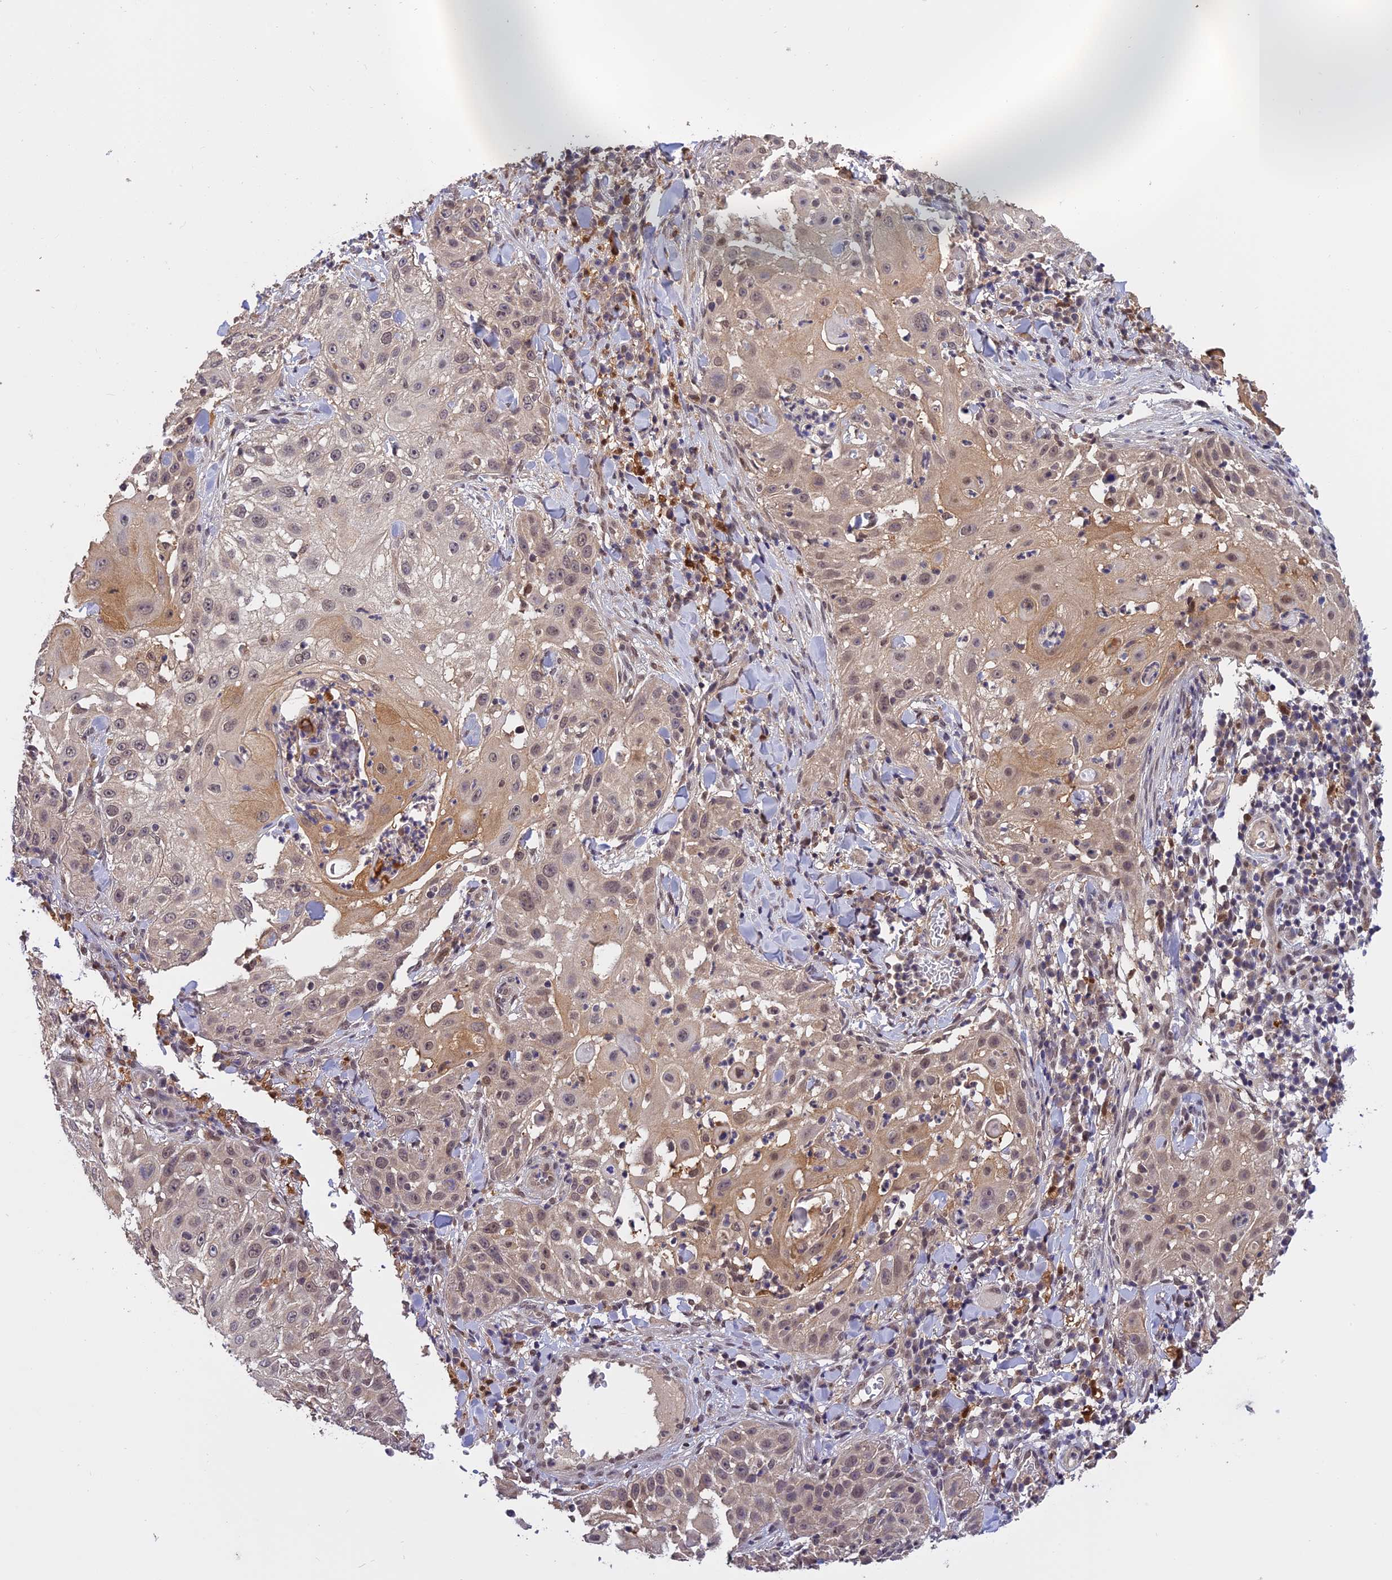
{"staining": {"intensity": "weak", "quantity": "25%-75%", "location": "cytoplasmic/membranous"}, "tissue": "skin cancer", "cell_type": "Tumor cells", "image_type": "cancer", "snomed": [{"axis": "morphology", "description": "Squamous cell carcinoma, NOS"}, {"axis": "topography", "description": "Skin"}], "caption": "Immunohistochemical staining of squamous cell carcinoma (skin) exhibits weak cytoplasmic/membranous protein staining in approximately 25%-75% of tumor cells.", "gene": "MNS1", "patient": {"sex": "female", "age": 44}}